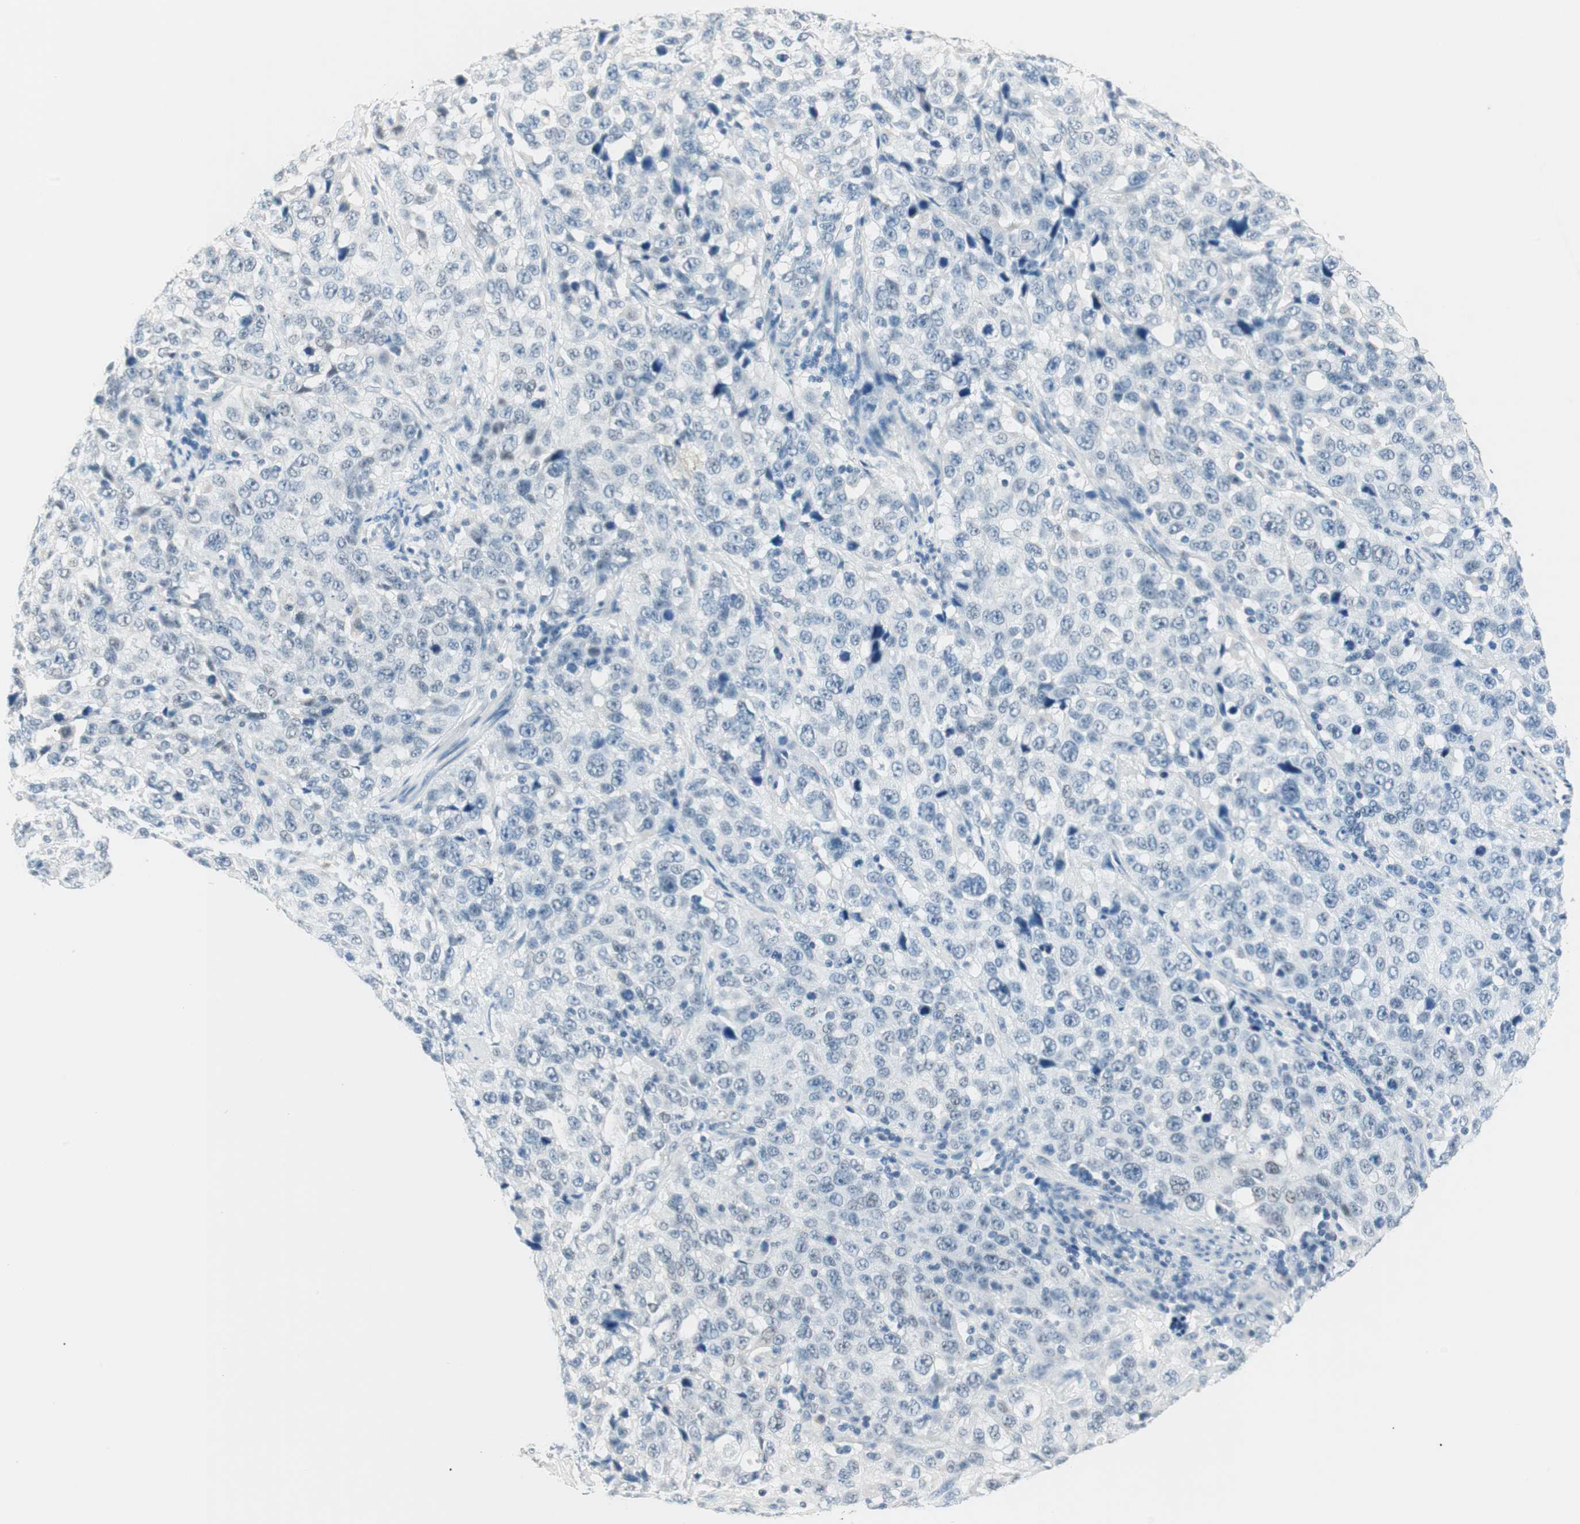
{"staining": {"intensity": "negative", "quantity": "none", "location": "none"}, "tissue": "stomach cancer", "cell_type": "Tumor cells", "image_type": "cancer", "snomed": [{"axis": "morphology", "description": "Normal tissue, NOS"}, {"axis": "morphology", "description": "Adenocarcinoma, NOS"}, {"axis": "topography", "description": "Stomach"}], "caption": "The IHC histopathology image has no significant positivity in tumor cells of stomach cancer tissue.", "gene": "HOXB13", "patient": {"sex": "male", "age": 48}}